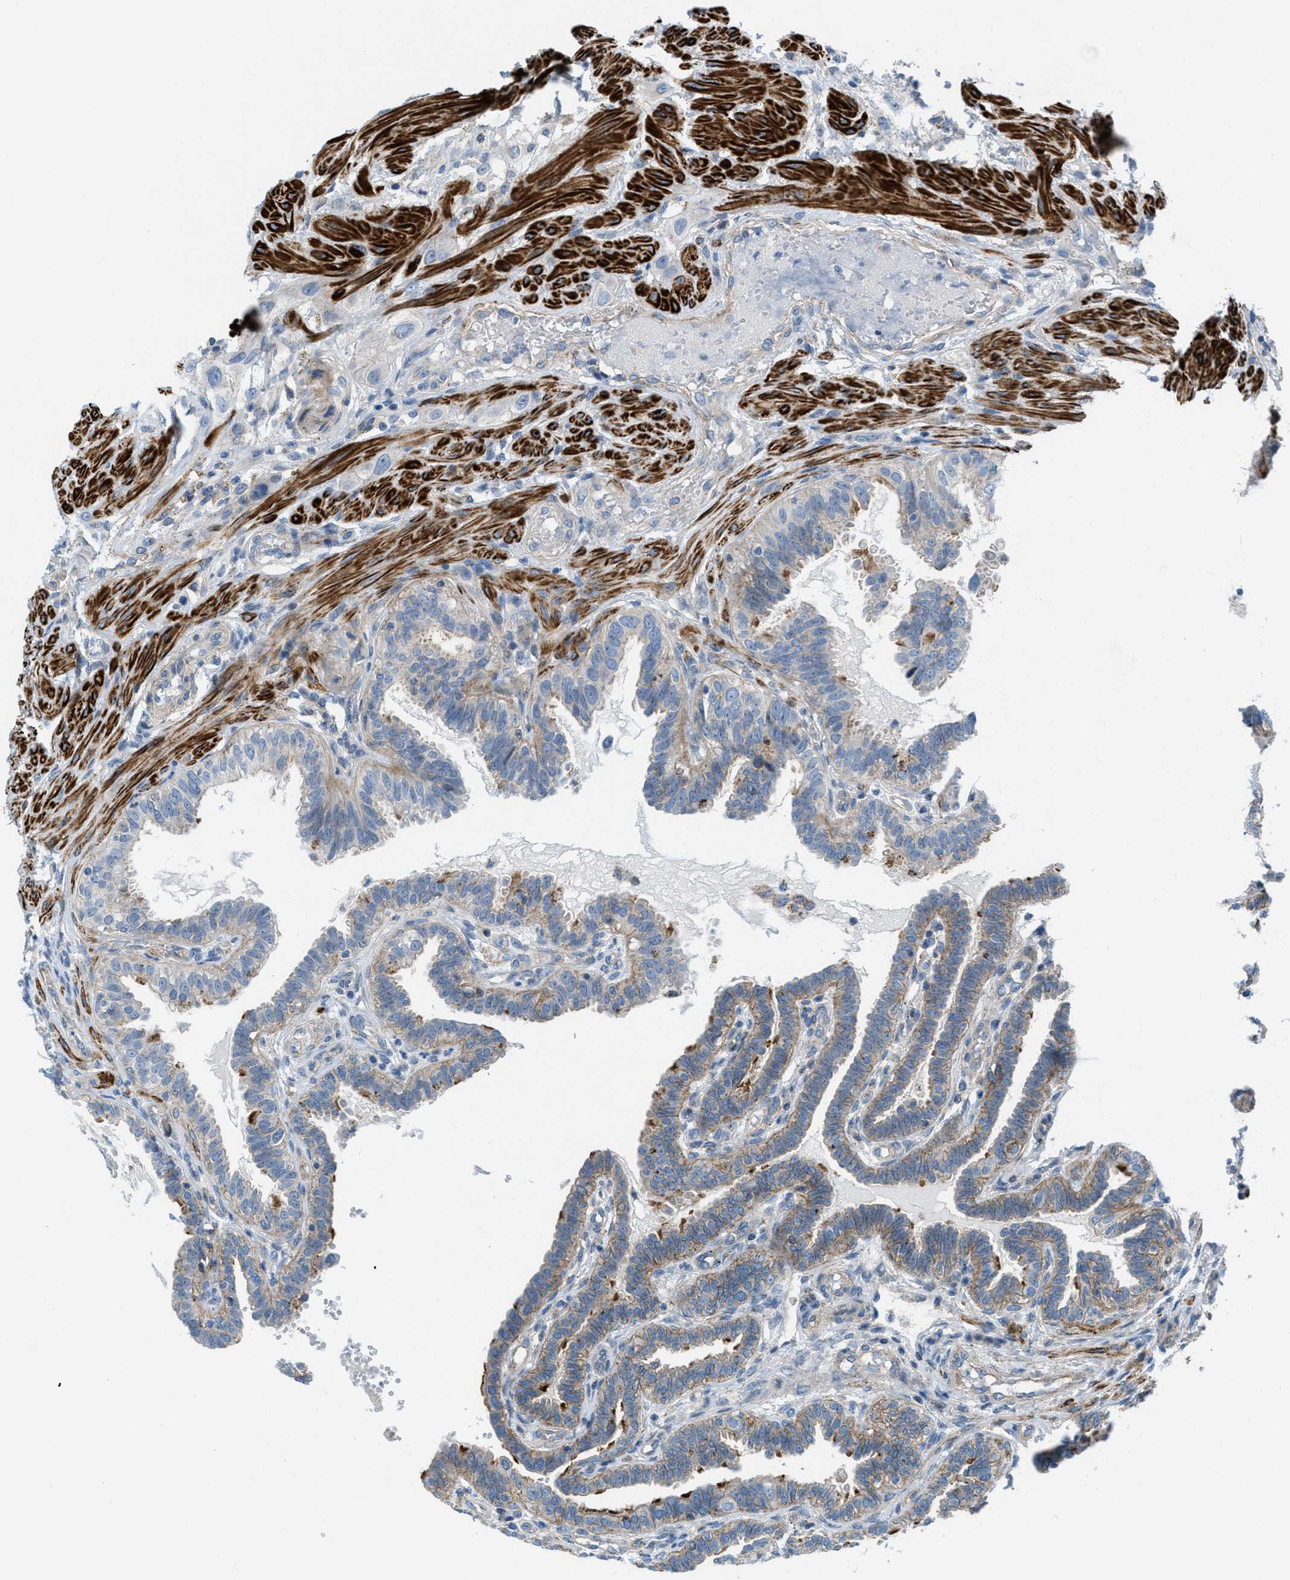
{"staining": {"intensity": "strong", "quantity": "25%-75%", "location": "cytoplasmic/membranous"}, "tissue": "fallopian tube", "cell_type": "Glandular cells", "image_type": "normal", "snomed": [{"axis": "morphology", "description": "Normal tissue, NOS"}, {"axis": "topography", "description": "Fallopian tube"}, {"axis": "topography", "description": "Placenta"}], "caption": "Strong cytoplasmic/membranous protein expression is identified in about 25%-75% of glandular cells in fallopian tube.", "gene": "MFSD13A", "patient": {"sex": "female", "age": 34}}